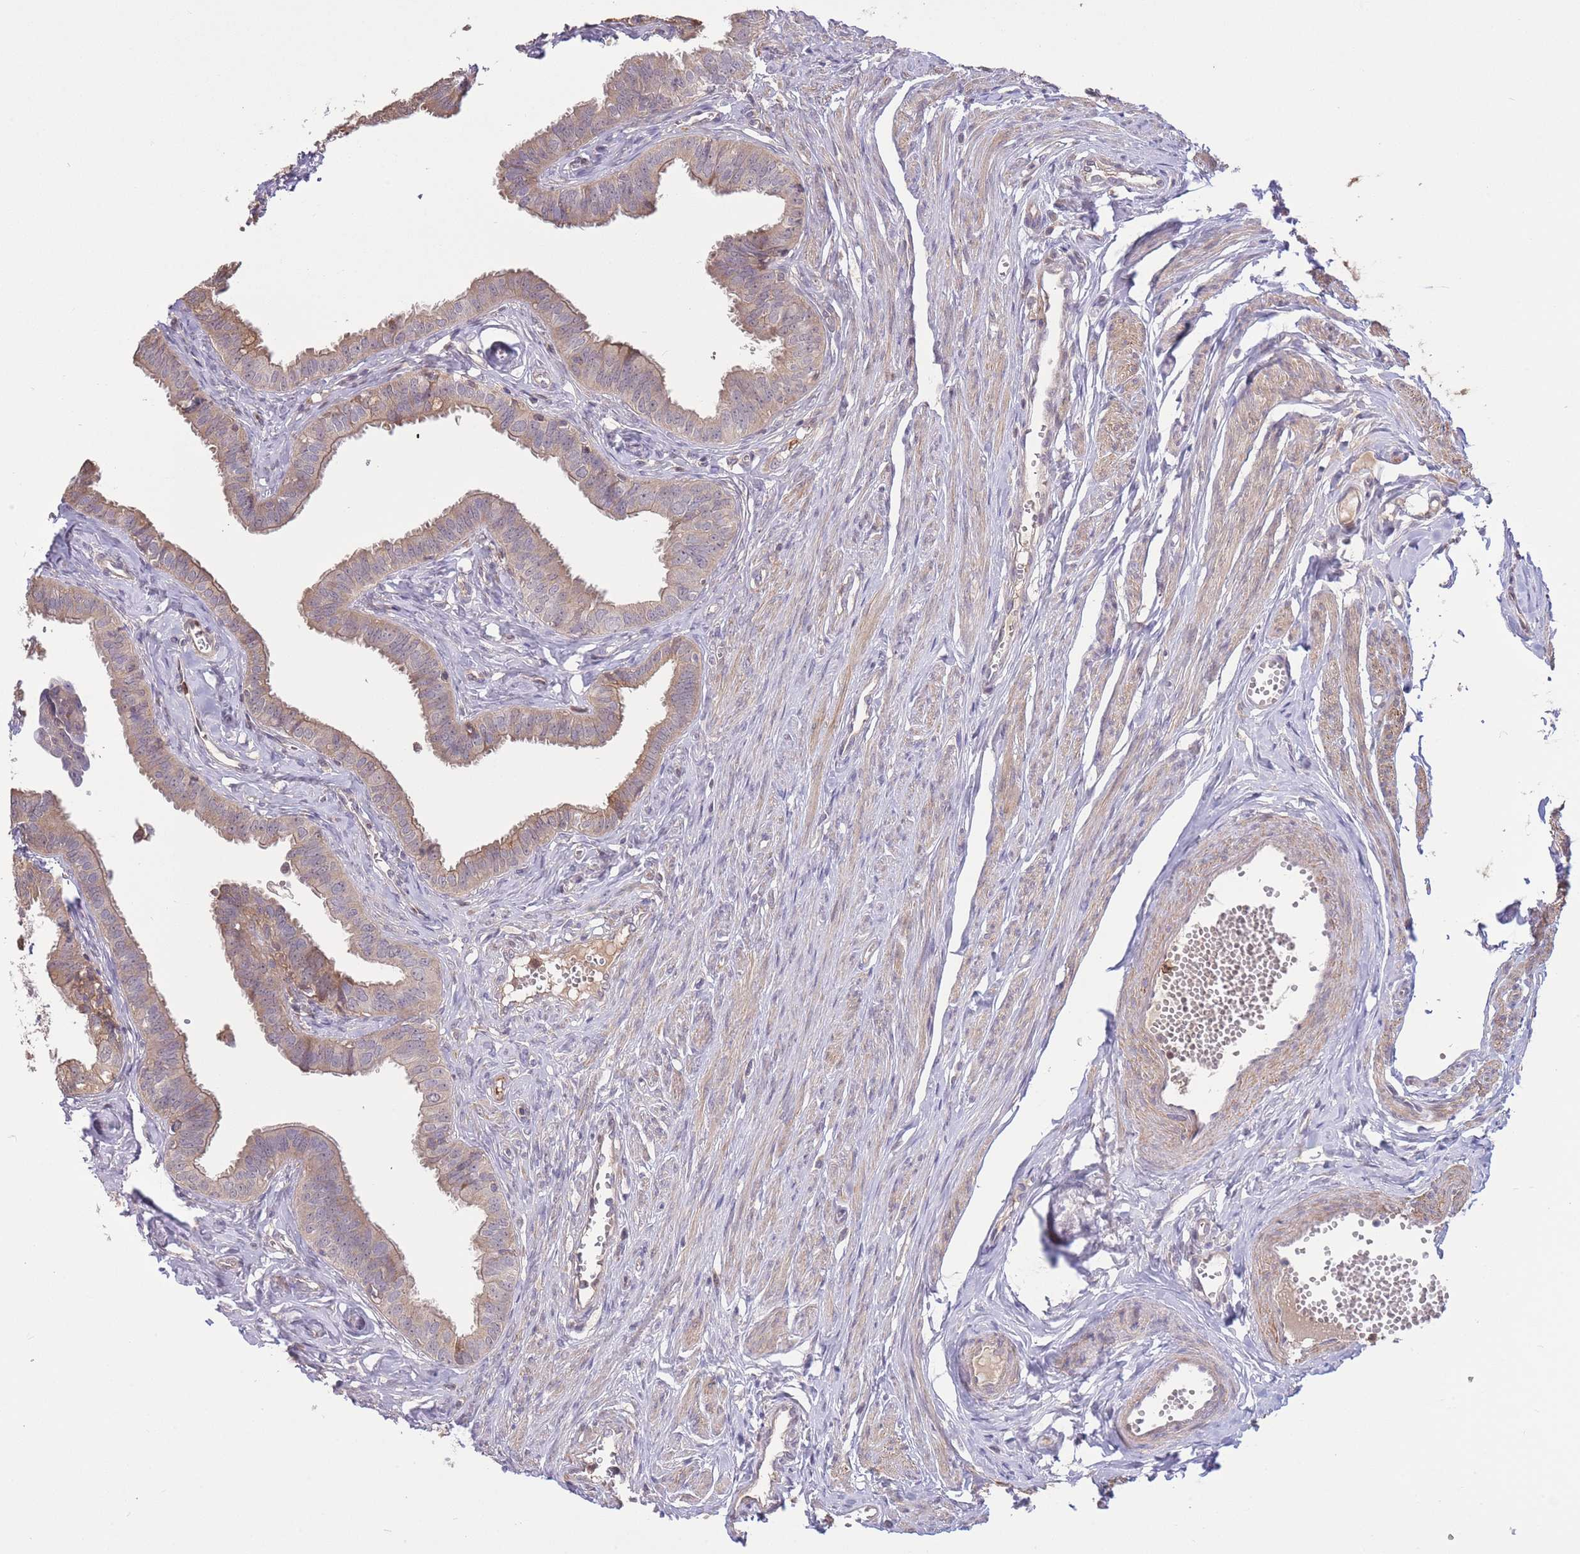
{"staining": {"intensity": "weak", "quantity": "25%-75%", "location": "cytoplasmic/membranous"}, "tissue": "fallopian tube", "cell_type": "Glandular cells", "image_type": "normal", "snomed": [{"axis": "morphology", "description": "Normal tissue, NOS"}, {"axis": "morphology", "description": "Carcinoma, NOS"}, {"axis": "topography", "description": "Fallopian tube"}, {"axis": "topography", "description": "Ovary"}], "caption": "Immunohistochemistry (IHC) (DAB) staining of unremarkable human fallopian tube exhibits weak cytoplasmic/membranous protein positivity in about 25%-75% of glandular cells.", "gene": "ZNF304", "patient": {"sex": "female", "age": 59}}